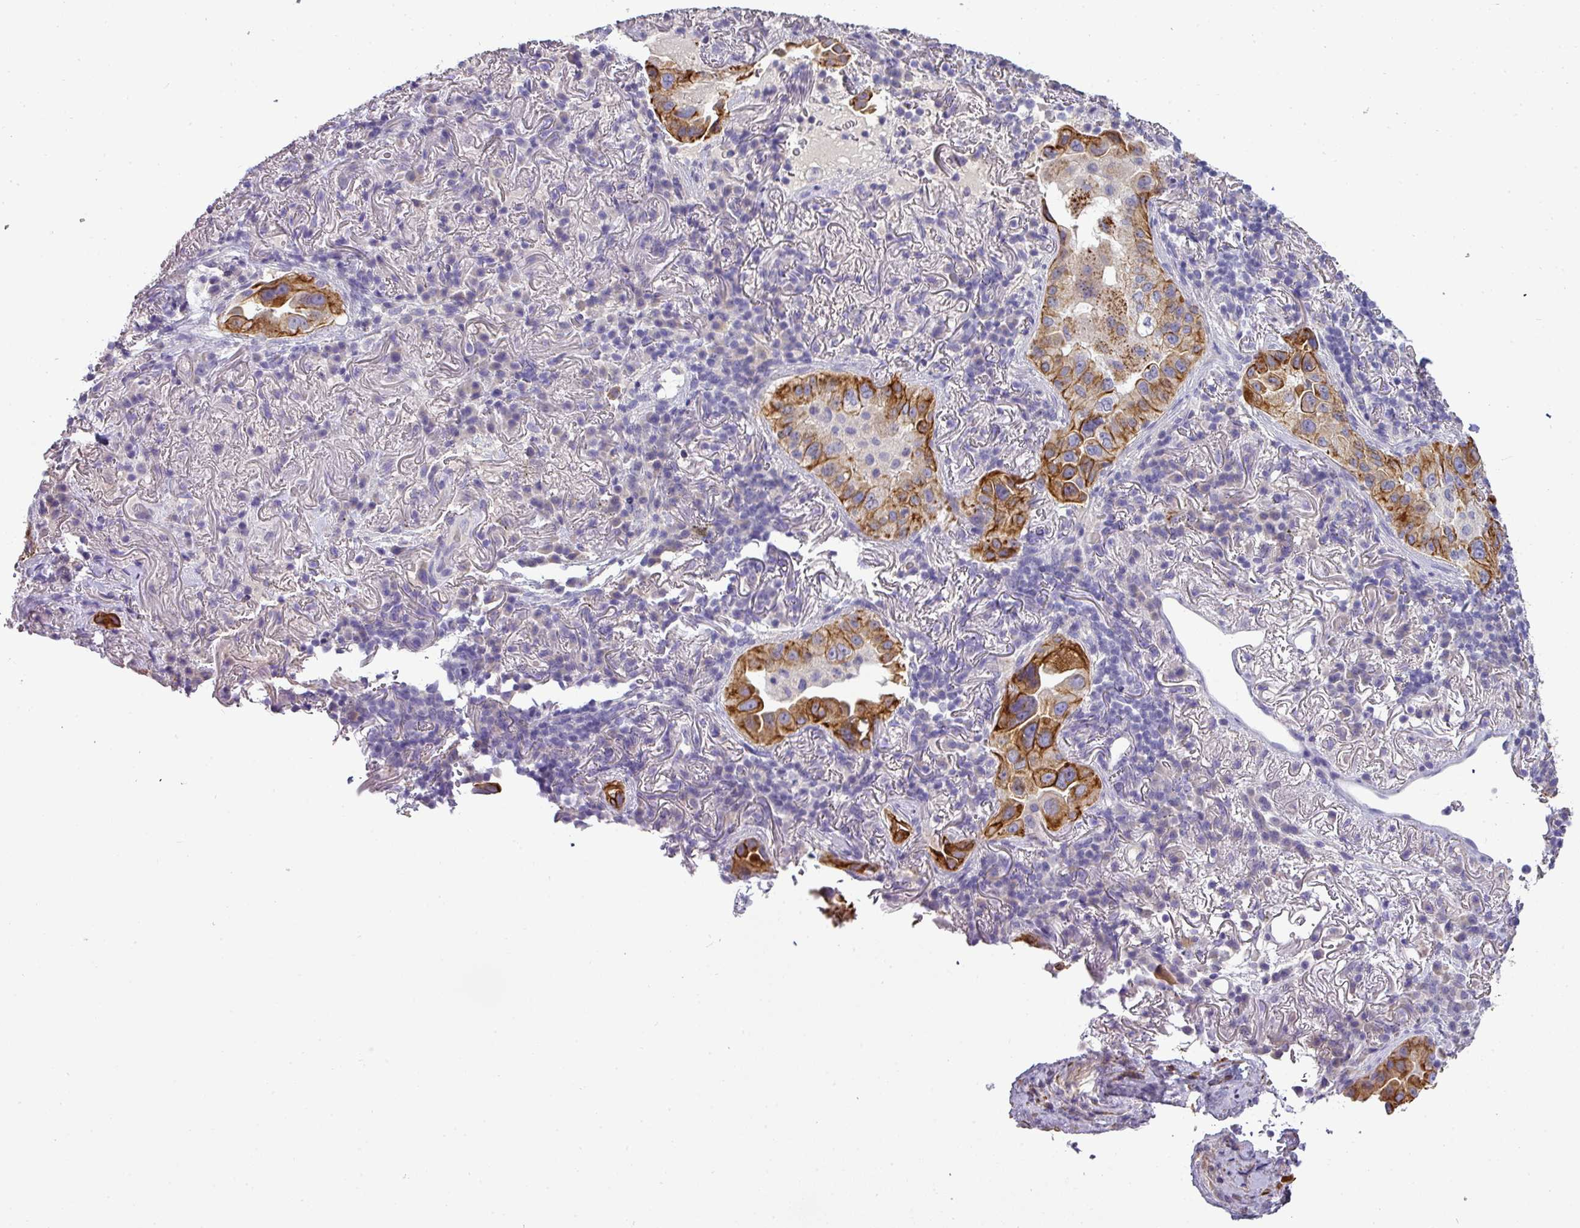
{"staining": {"intensity": "strong", "quantity": ">75%", "location": "cytoplasmic/membranous"}, "tissue": "lung cancer", "cell_type": "Tumor cells", "image_type": "cancer", "snomed": [{"axis": "morphology", "description": "Adenocarcinoma, NOS"}, {"axis": "topography", "description": "Lung"}], "caption": "Human adenocarcinoma (lung) stained with a brown dye demonstrates strong cytoplasmic/membranous positive expression in about >75% of tumor cells.", "gene": "ASXL3", "patient": {"sex": "female", "age": 69}}